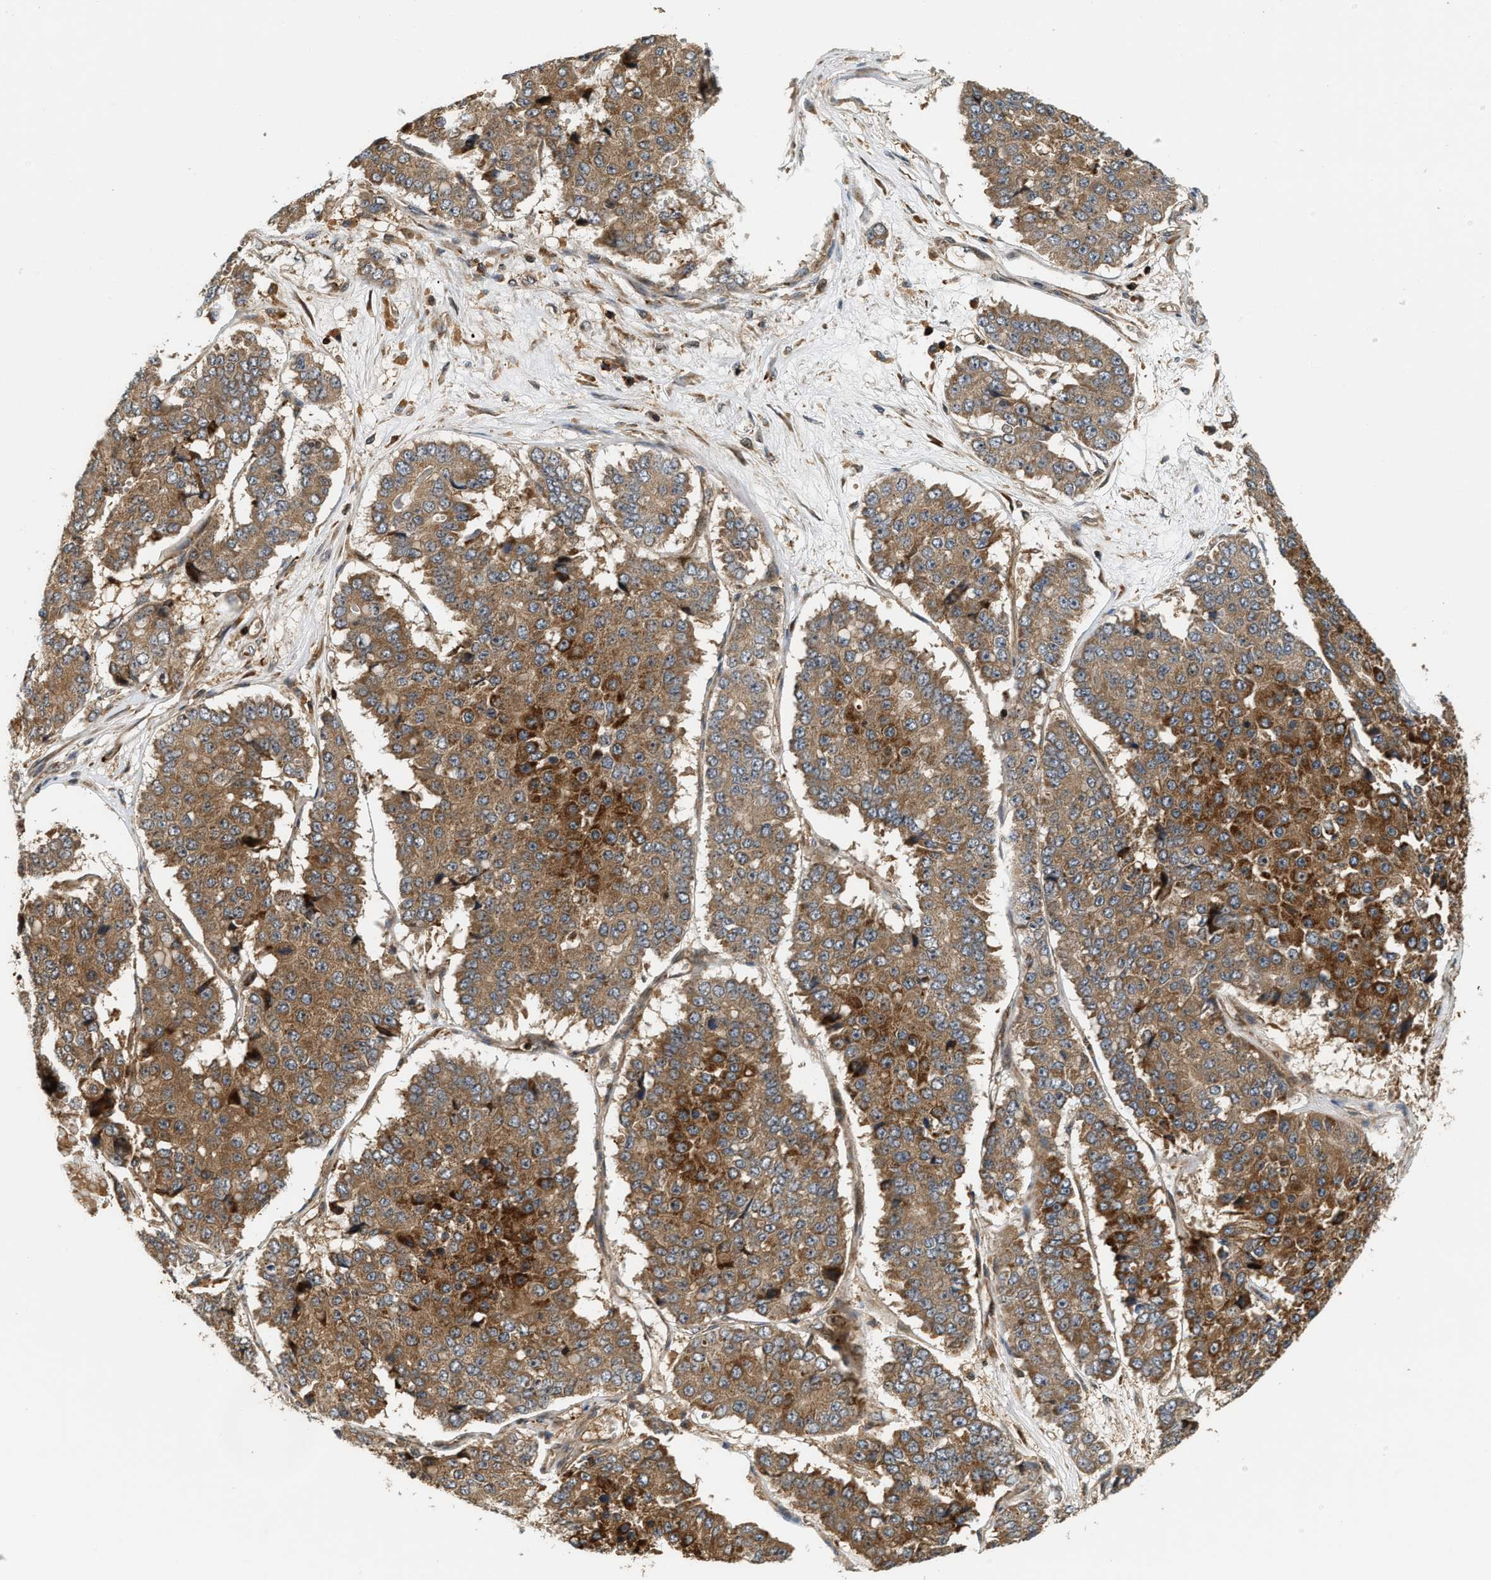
{"staining": {"intensity": "moderate", "quantity": ">75%", "location": "cytoplasmic/membranous"}, "tissue": "pancreatic cancer", "cell_type": "Tumor cells", "image_type": "cancer", "snomed": [{"axis": "morphology", "description": "Adenocarcinoma, NOS"}, {"axis": "topography", "description": "Pancreas"}], "caption": "Tumor cells show medium levels of moderate cytoplasmic/membranous expression in approximately >75% of cells in pancreatic adenocarcinoma.", "gene": "SNX5", "patient": {"sex": "male", "age": 50}}